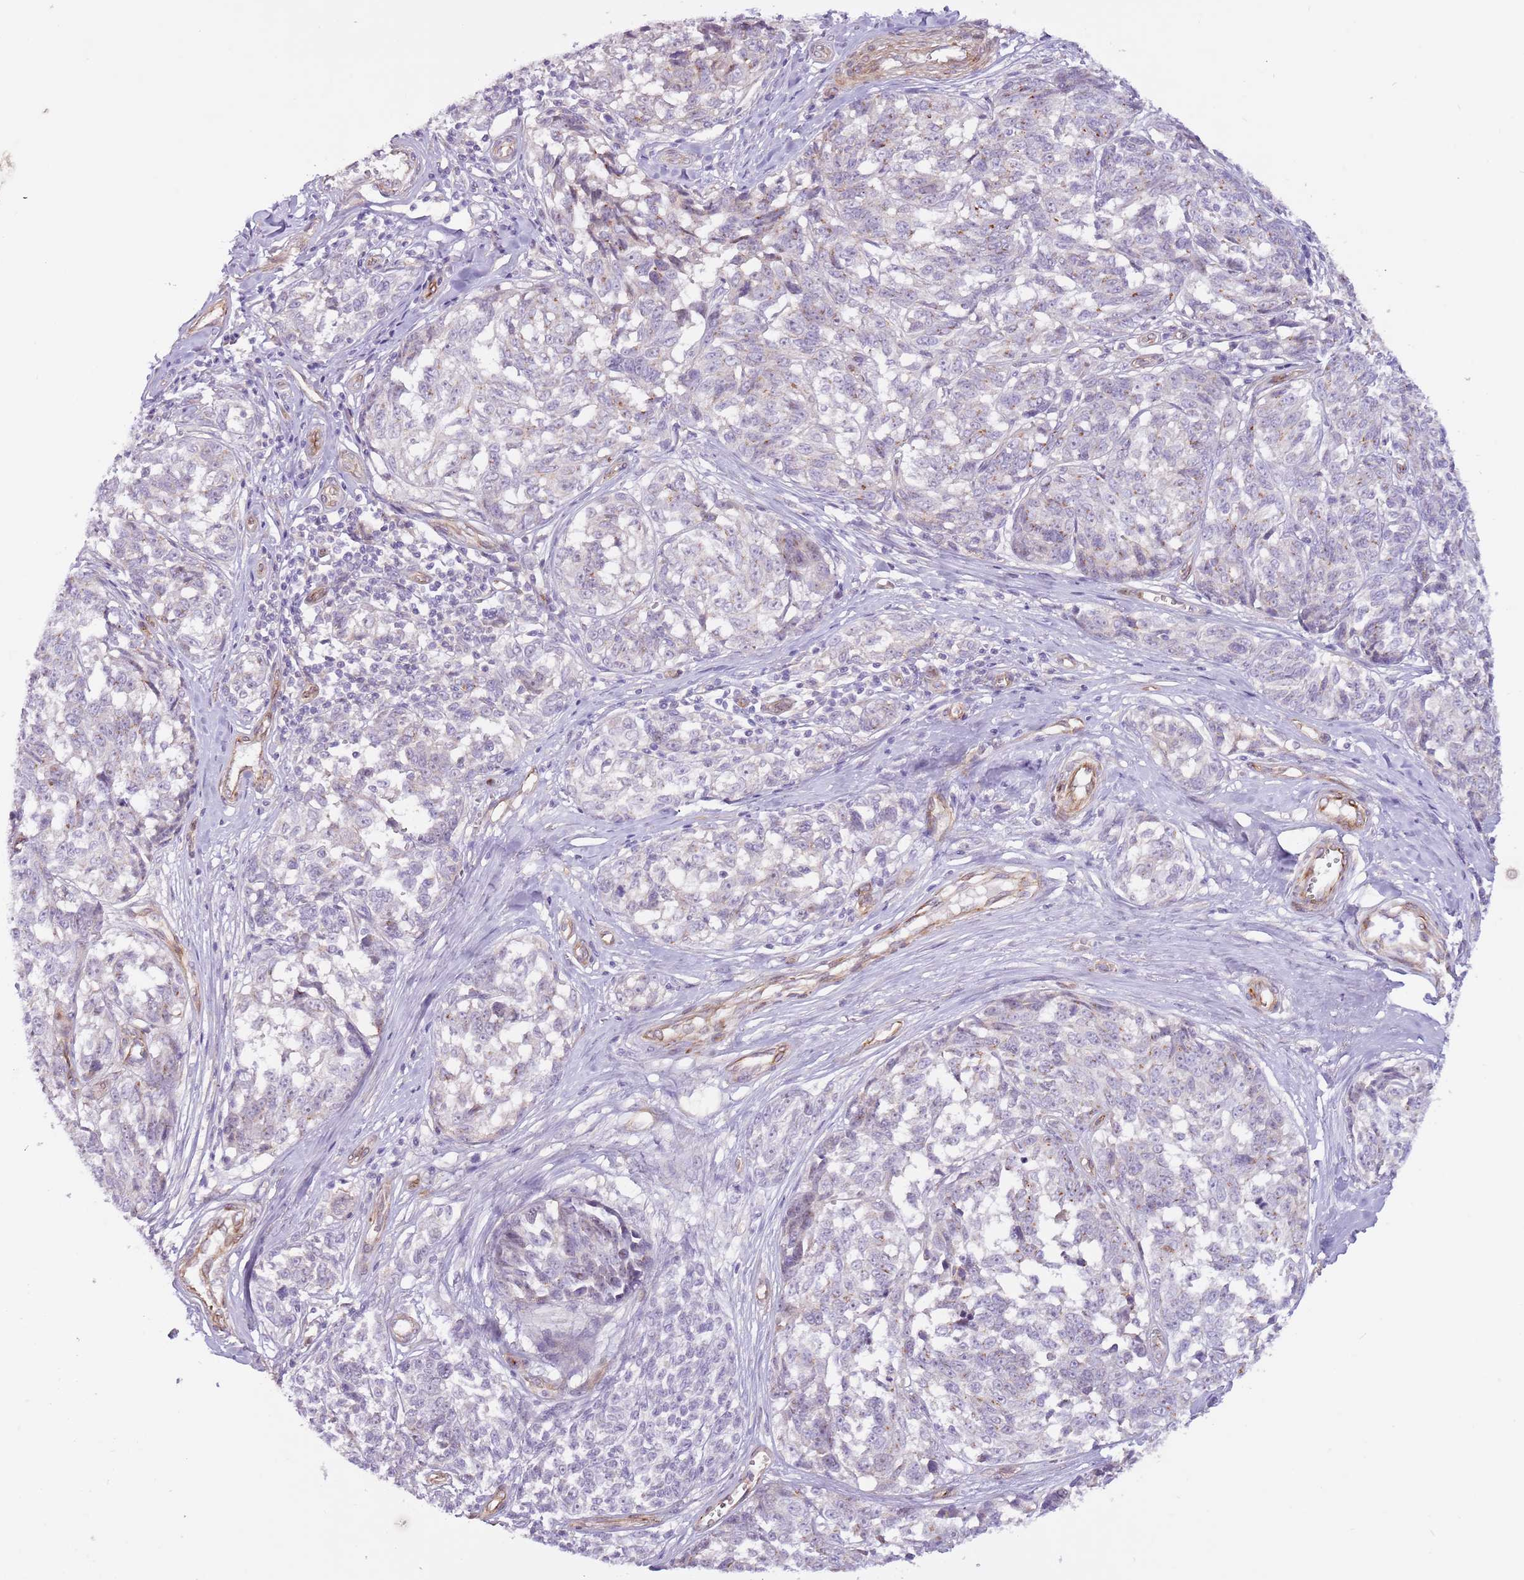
{"staining": {"intensity": "weak", "quantity": "<25%", "location": "cytoplasmic/membranous"}, "tissue": "melanoma", "cell_type": "Tumor cells", "image_type": "cancer", "snomed": [{"axis": "morphology", "description": "Normal tissue, NOS"}, {"axis": "morphology", "description": "Malignant melanoma, NOS"}, {"axis": "topography", "description": "Skin"}], "caption": "IHC image of neoplastic tissue: human malignant melanoma stained with DAB exhibits no significant protein positivity in tumor cells.", "gene": "MRO", "patient": {"sex": "female", "age": 64}}